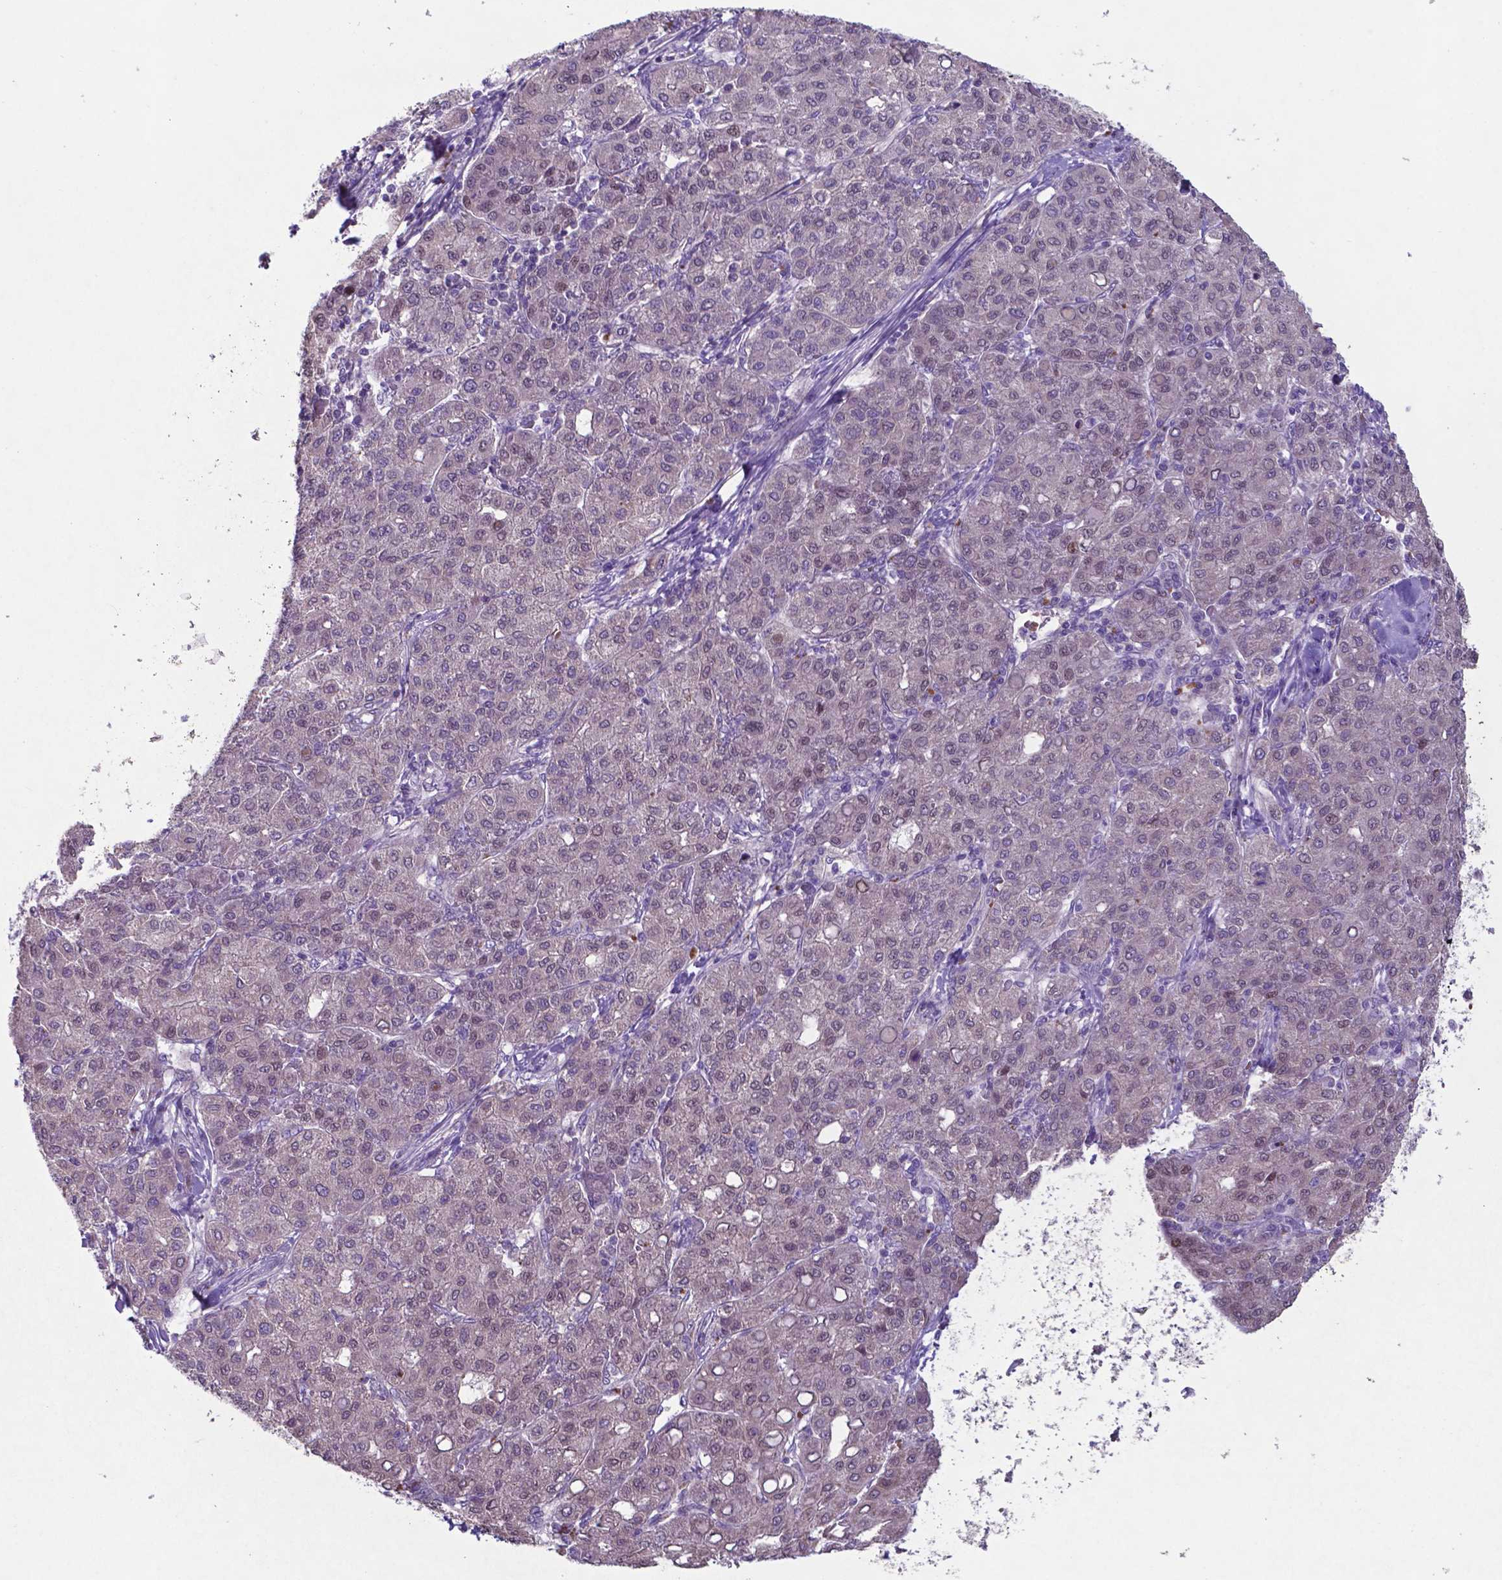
{"staining": {"intensity": "weak", "quantity": "25%-75%", "location": "cytoplasmic/membranous"}, "tissue": "liver cancer", "cell_type": "Tumor cells", "image_type": "cancer", "snomed": [{"axis": "morphology", "description": "Carcinoma, Hepatocellular, NOS"}, {"axis": "topography", "description": "Liver"}], "caption": "A photomicrograph of human hepatocellular carcinoma (liver) stained for a protein exhibits weak cytoplasmic/membranous brown staining in tumor cells. (Brightfield microscopy of DAB IHC at high magnification).", "gene": "TYRO3", "patient": {"sex": "male", "age": 65}}